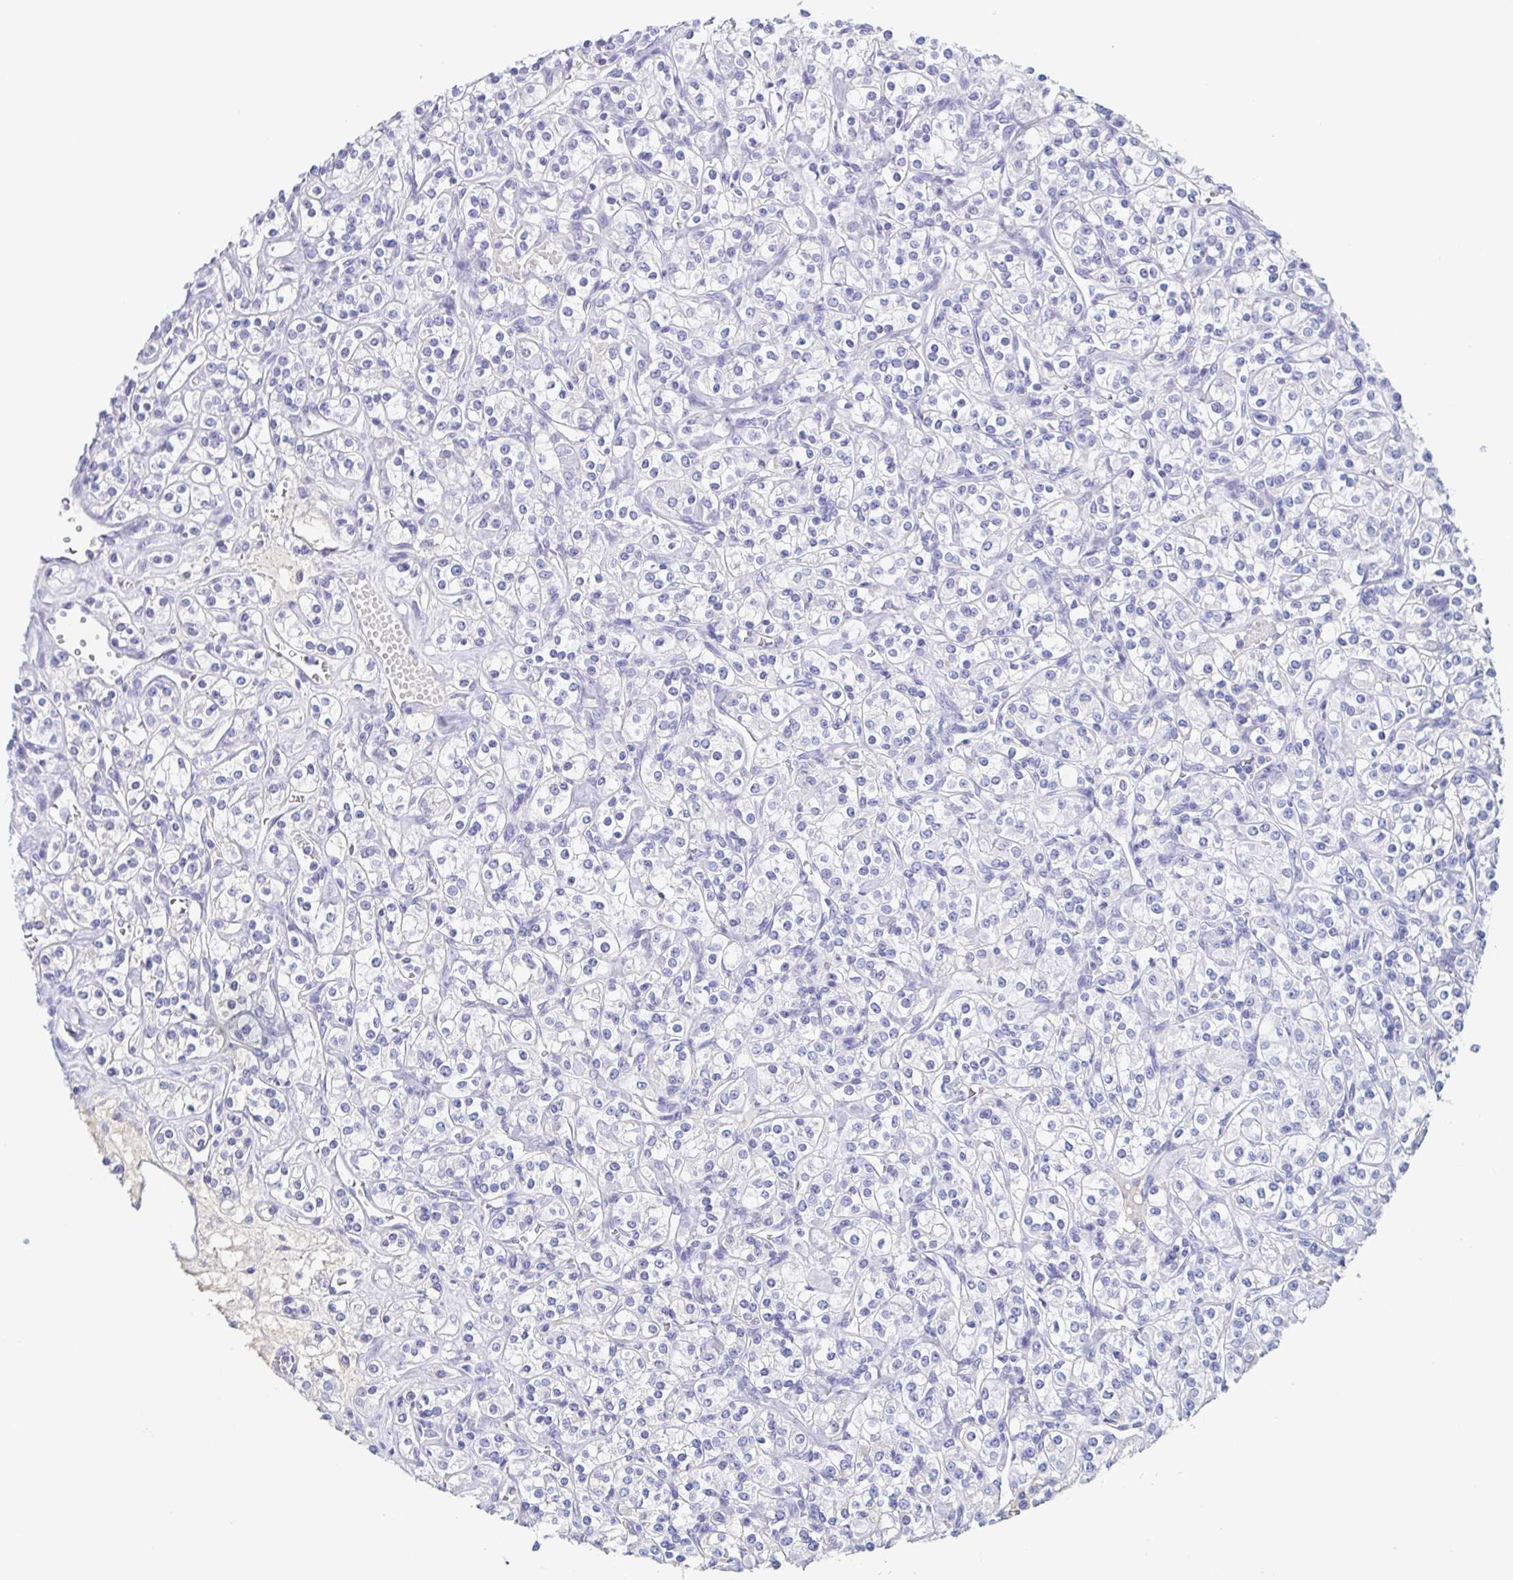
{"staining": {"intensity": "negative", "quantity": "none", "location": "none"}, "tissue": "renal cancer", "cell_type": "Tumor cells", "image_type": "cancer", "snomed": [{"axis": "morphology", "description": "Adenocarcinoma, NOS"}, {"axis": "topography", "description": "Kidney"}], "caption": "Renal adenocarcinoma was stained to show a protein in brown. There is no significant staining in tumor cells.", "gene": "TREH", "patient": {"sex": "male", "age": 77}}